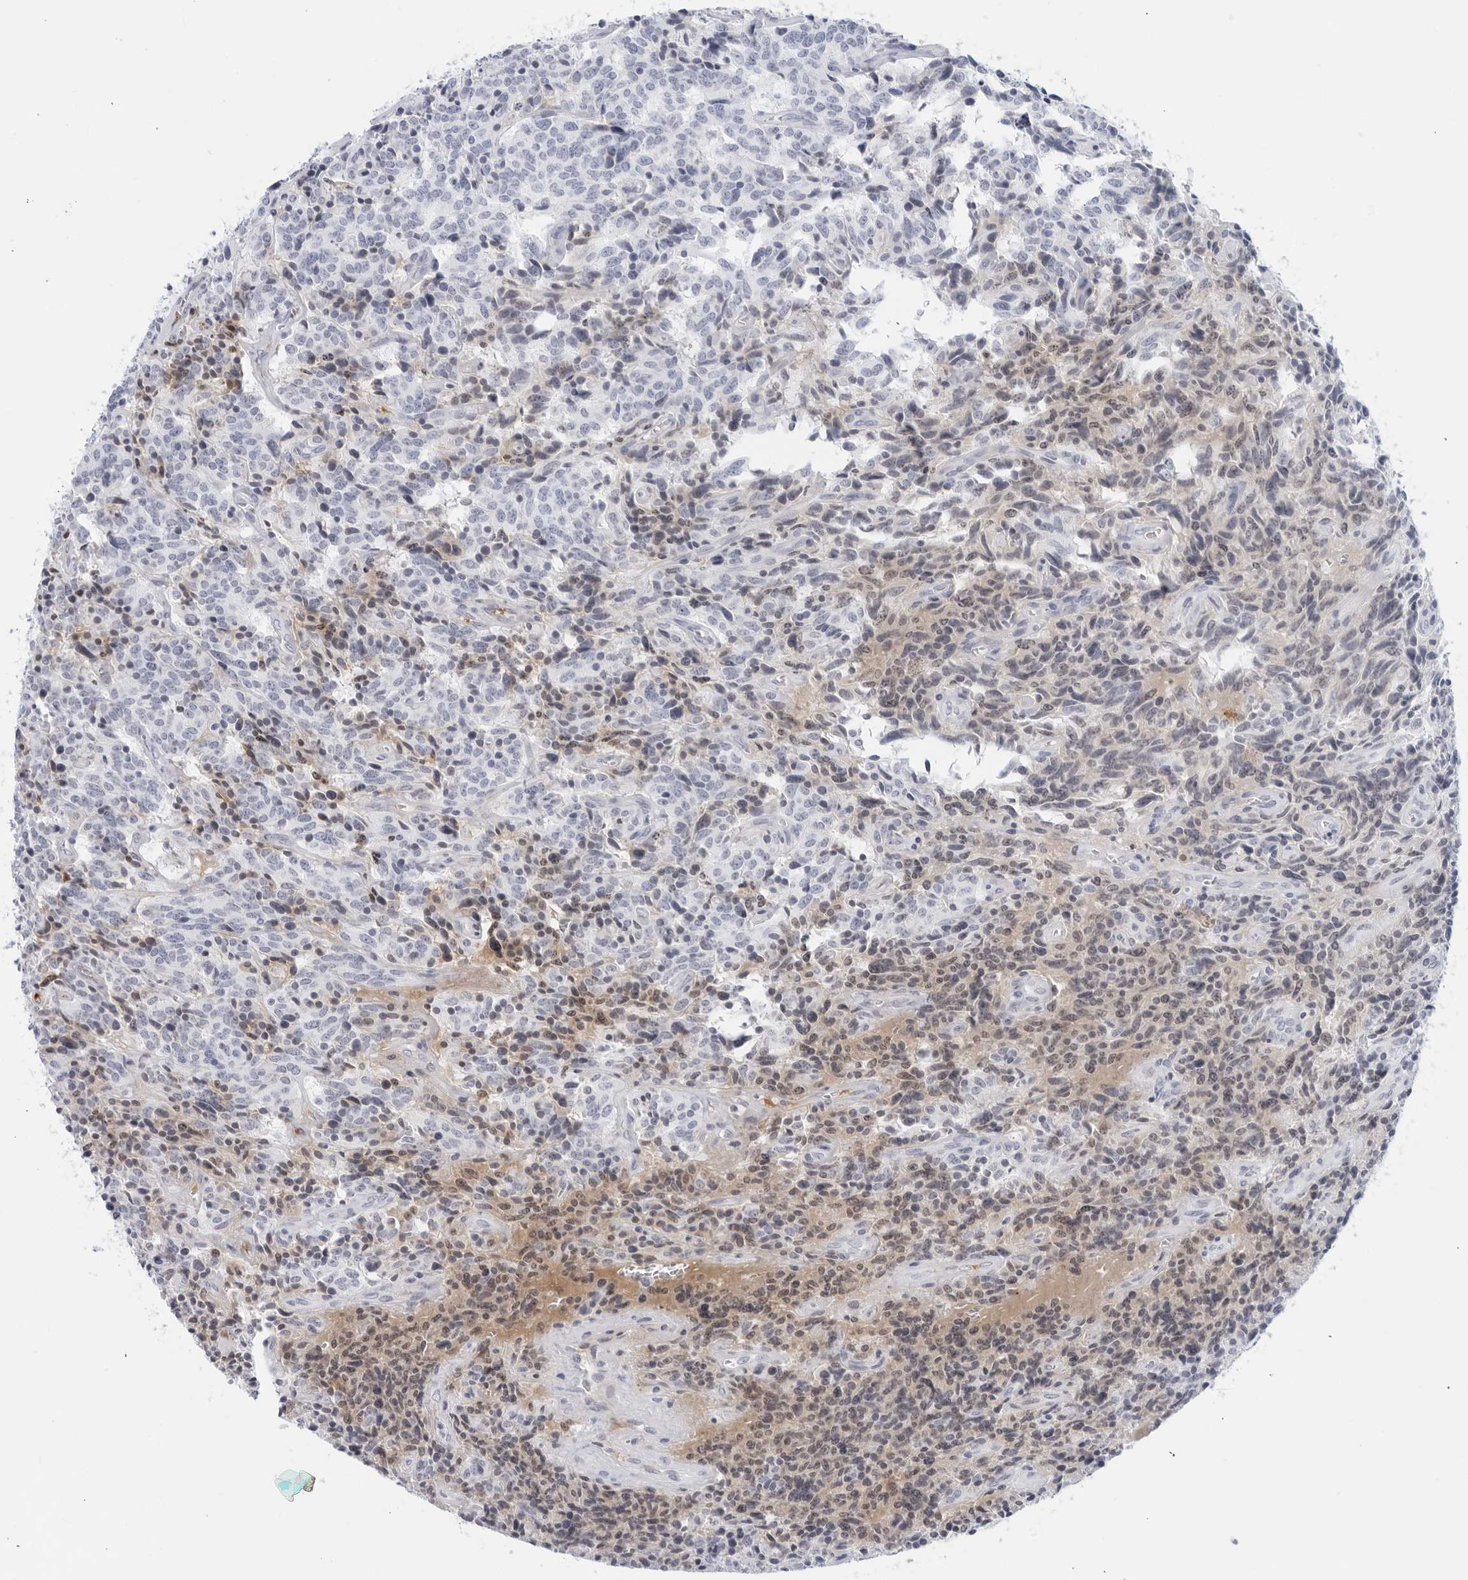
{"staining": {"intensity": "negative", "quantity": "none", "location": "none"}, "tissue": "carcinoid", "cell_type": "Tumor cells", "image_type": "cancer", "snomed": [{"axis": "morphology", "description": "Carcinoid, malignant, NOS"}, {"axis": "topography", "description": "Lung"}], "caption": "High power microscopy micrograph of an immunohistochemistry (IHC) micrograph of carcinoid, revealing no significant staining in tumor cells.", "gene": "FGG", "patient": {"sex": "female", "age": 46}}